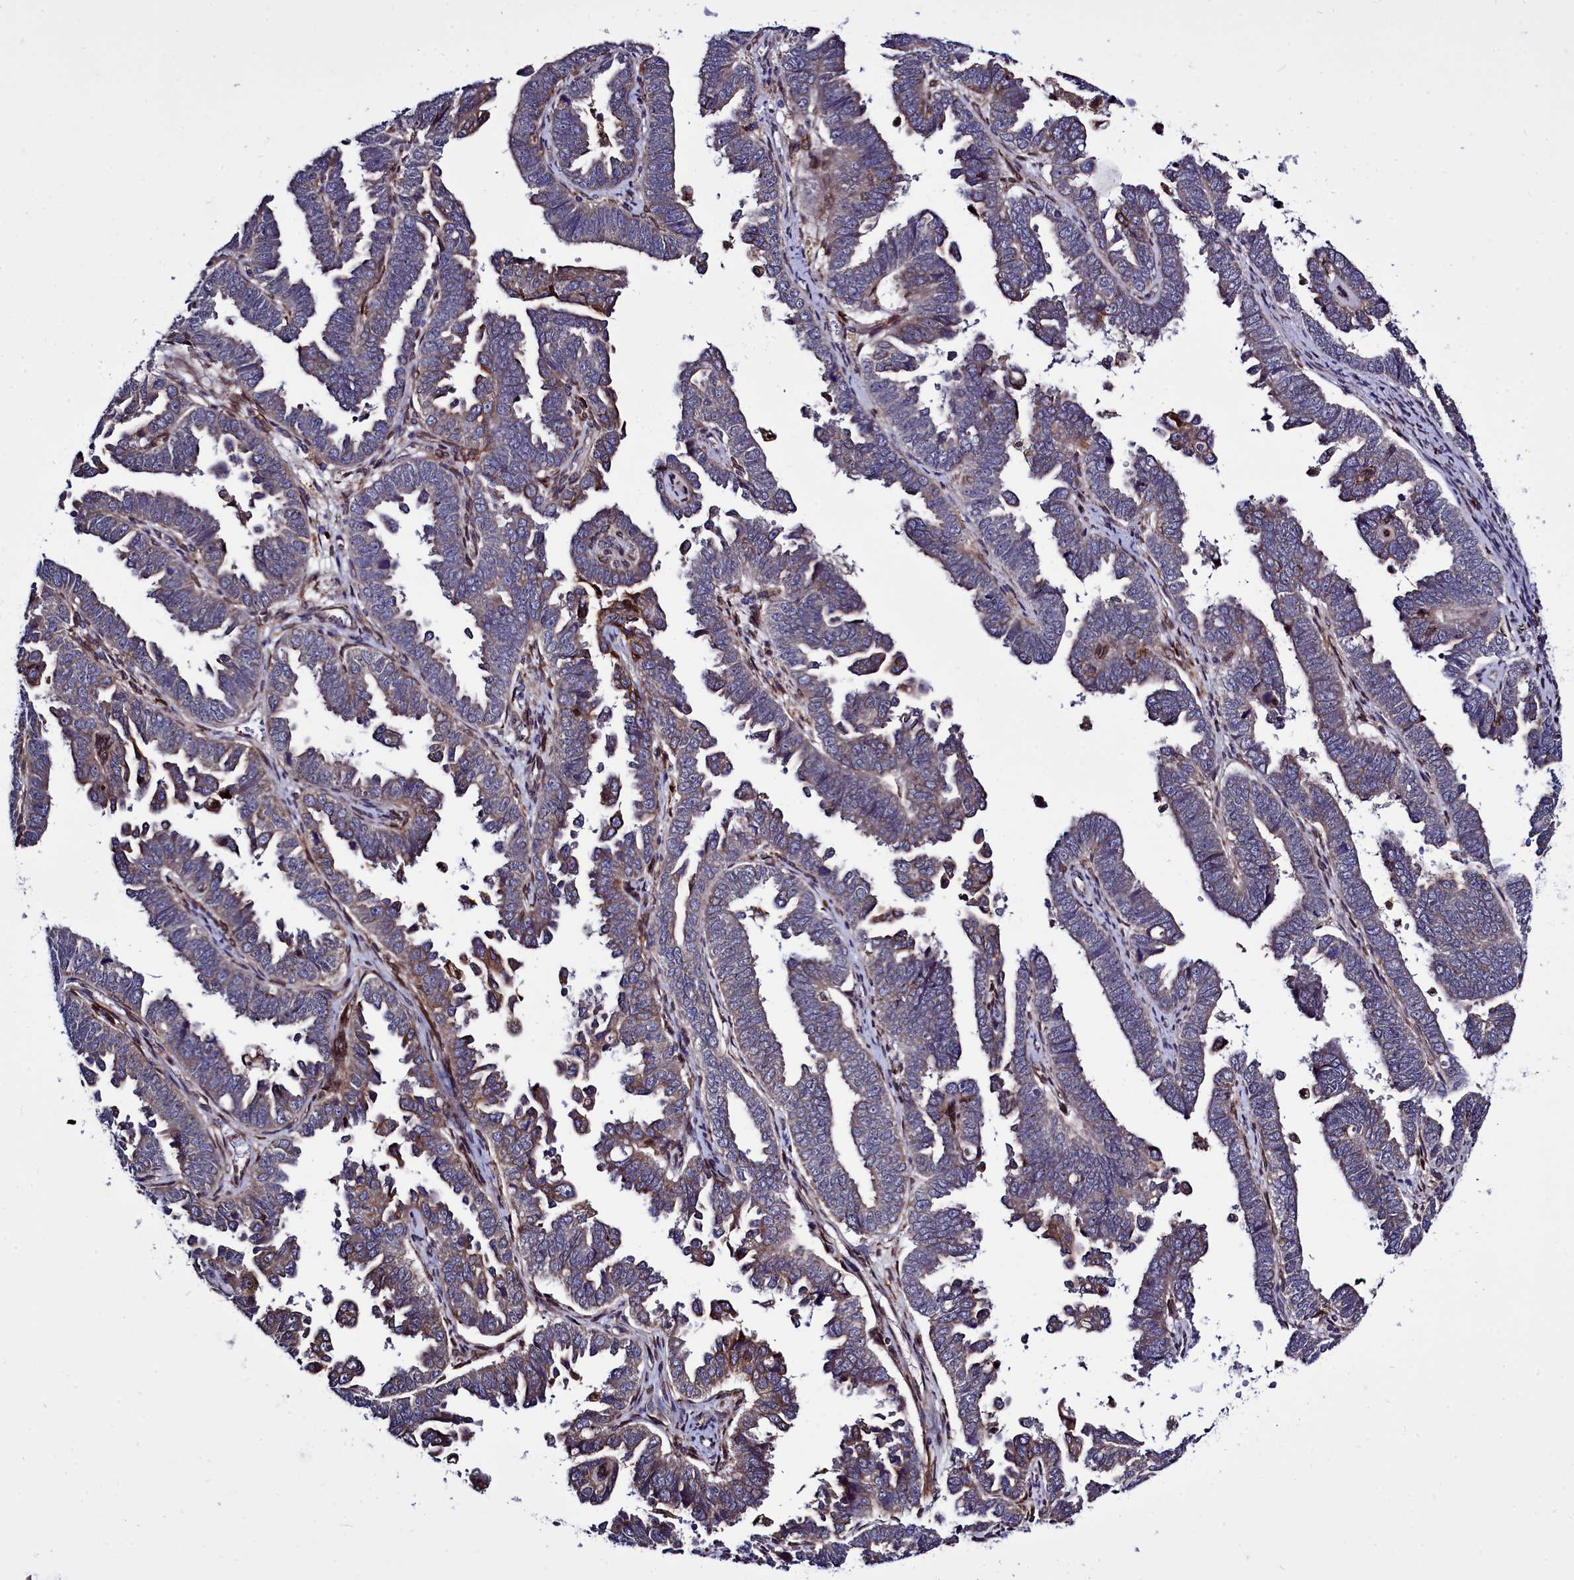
{"staining": {"intensity": "moderate", "quantity": "<25%", "location": "cytoplasmic/membranous"}, "tissue": "endometrial cancer", "cell_type": "Tumor cells", "image_type": "cancer", "snomed": [{"axis": "morphology", "description": "Adenocarcinoma, NOS"}, {"axis": "topography", "description": "Endometrium"}], "caption": "Human endometrial adenocarcinoma stained with a brown dye demonstrates moderate cytoplasmic/membranous positive expression in about <25% of tumor cells.", "gene": "RAPGEF4", "patient": {"sex": "female", "age": 75}}